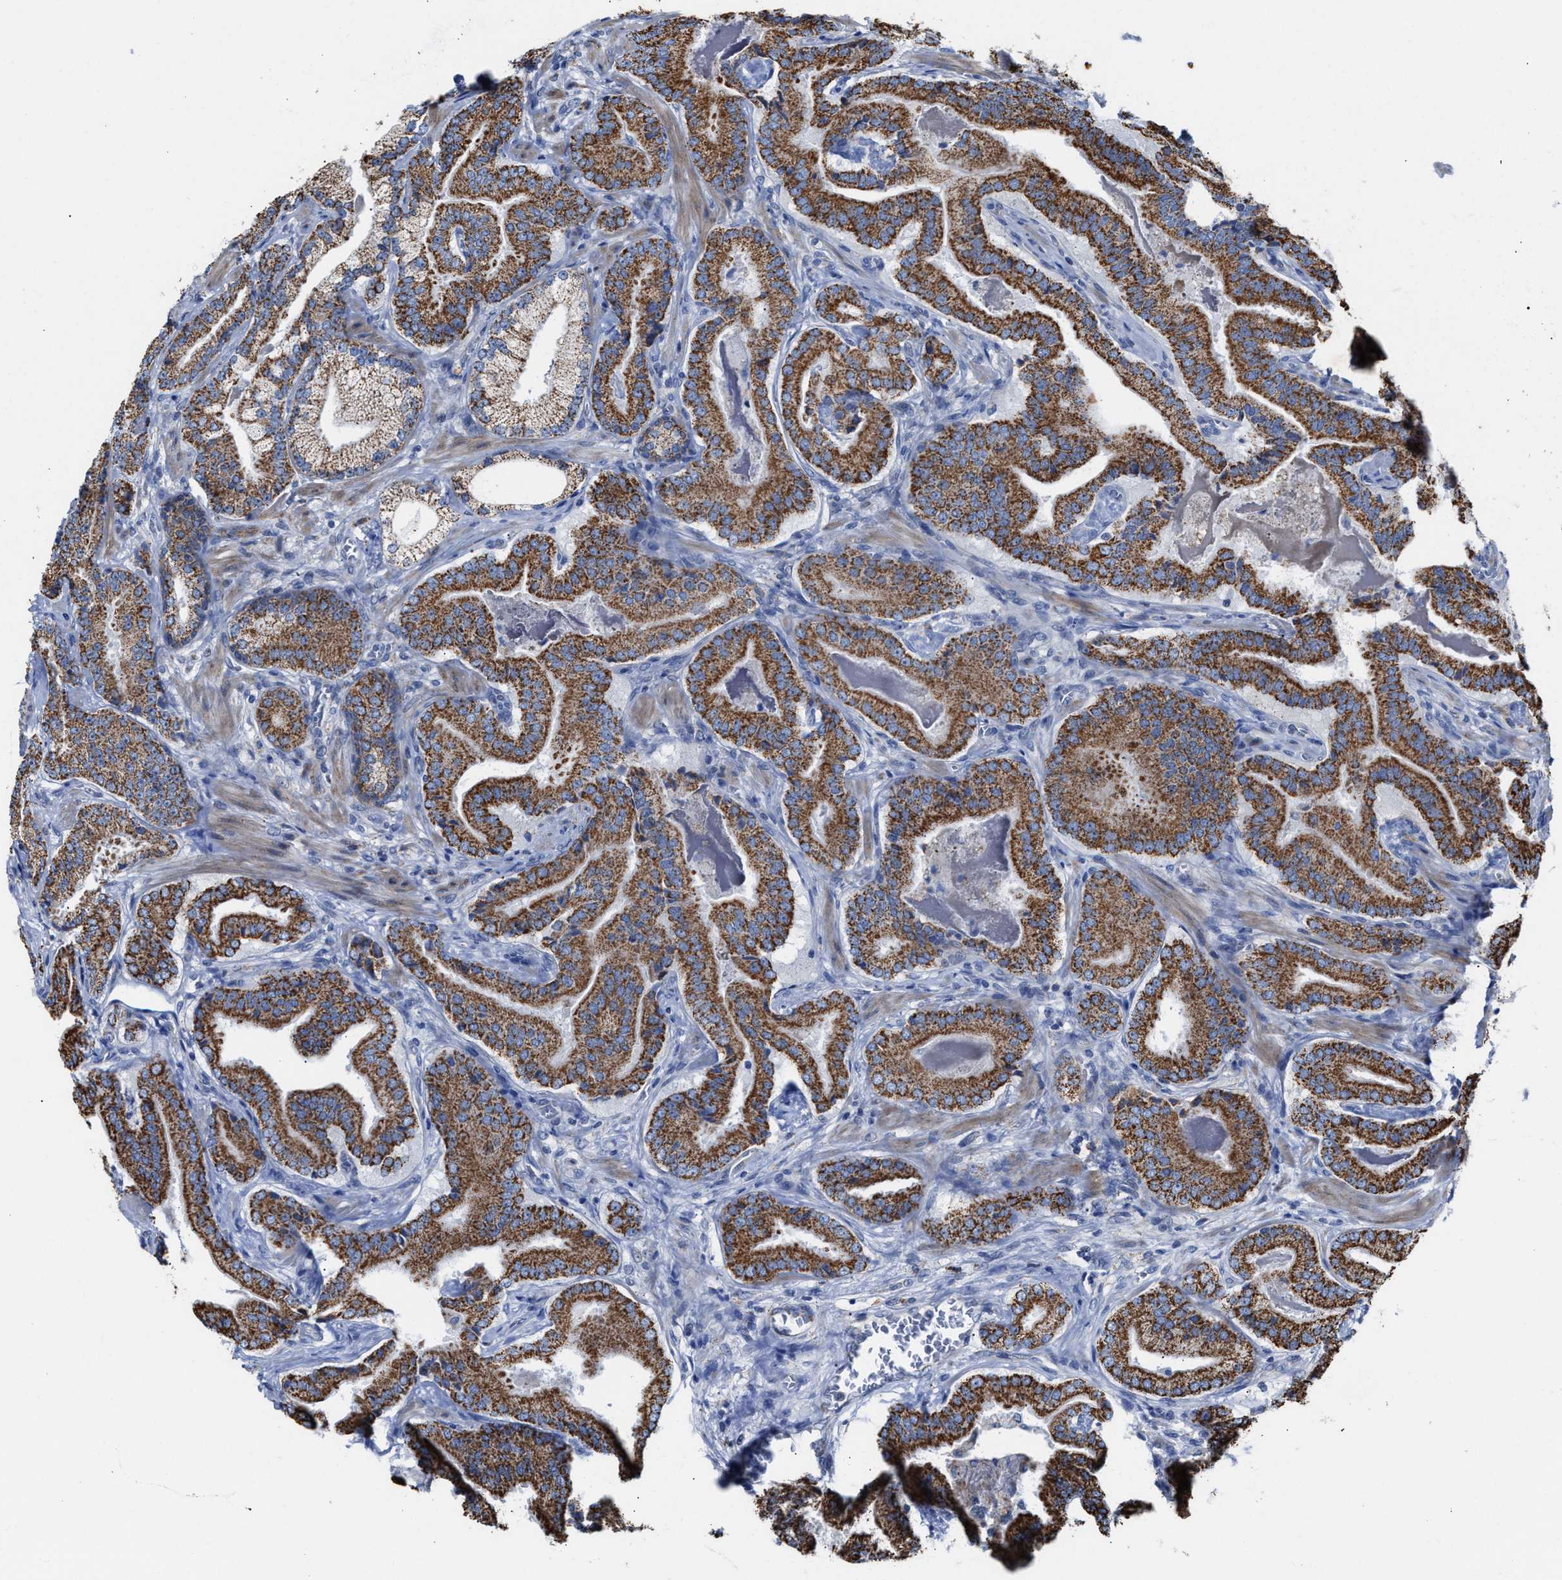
{"staining": {"intensity": "strong", "quantity": ">75%", "location": "cytoplasmic/membranous"}, "tissue": "prostate cancer", "cell_type": "Tumor cells", "image_type": "cancer", "snomed": [{"axis": "morphology", "description": "Adenocarcinoma, Low grade"}, {"axis": "topography", "description": "Prostate"}], "caption": "This is a photomicrograph of IHC staining of prostate cancer (low-grade adenocarcinoma), which shows strong positivity in the cytoplasmic/membranous of tumor cells.", "gene": "JAG1", "patient": {"sex": "male", "age": 51}}